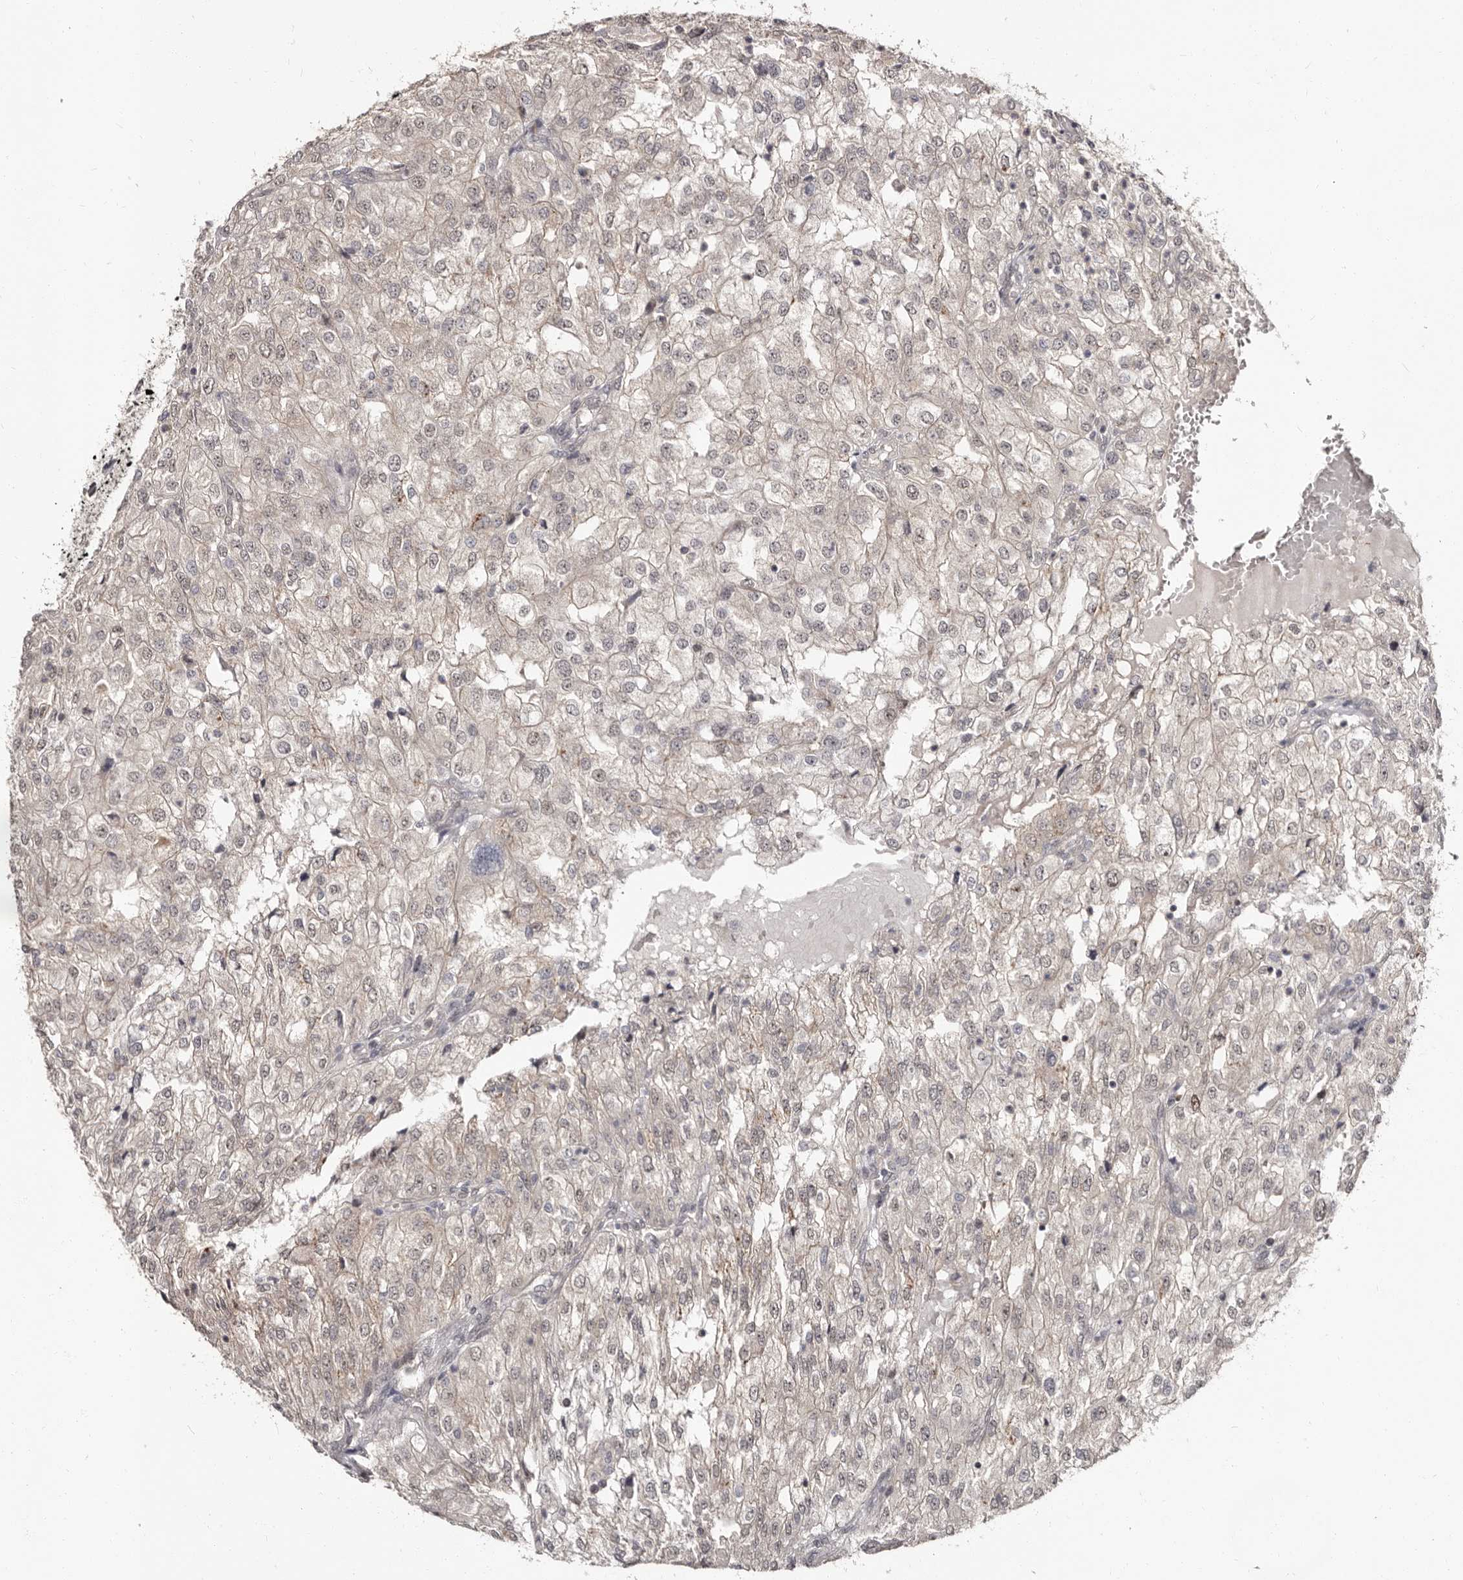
{"staining": {"intensity": "negative", "quantity": "none", "location": "none"}, "tissue": "renal cancer", "cell_type": "Tumor cells", "image_type": "cancer", "snomed": [{"axis": "morphology", "description": "Adenocarcinoma, NOS"}, {"axis": "topography", "description": "Kidney"}], "caption": "Histopathology image shows no significant protein positivity in tumor cells of adenocarcinoma (renal).", "gene": "TBC1D22B", "patient": {"sex": "female", "age": 54}}